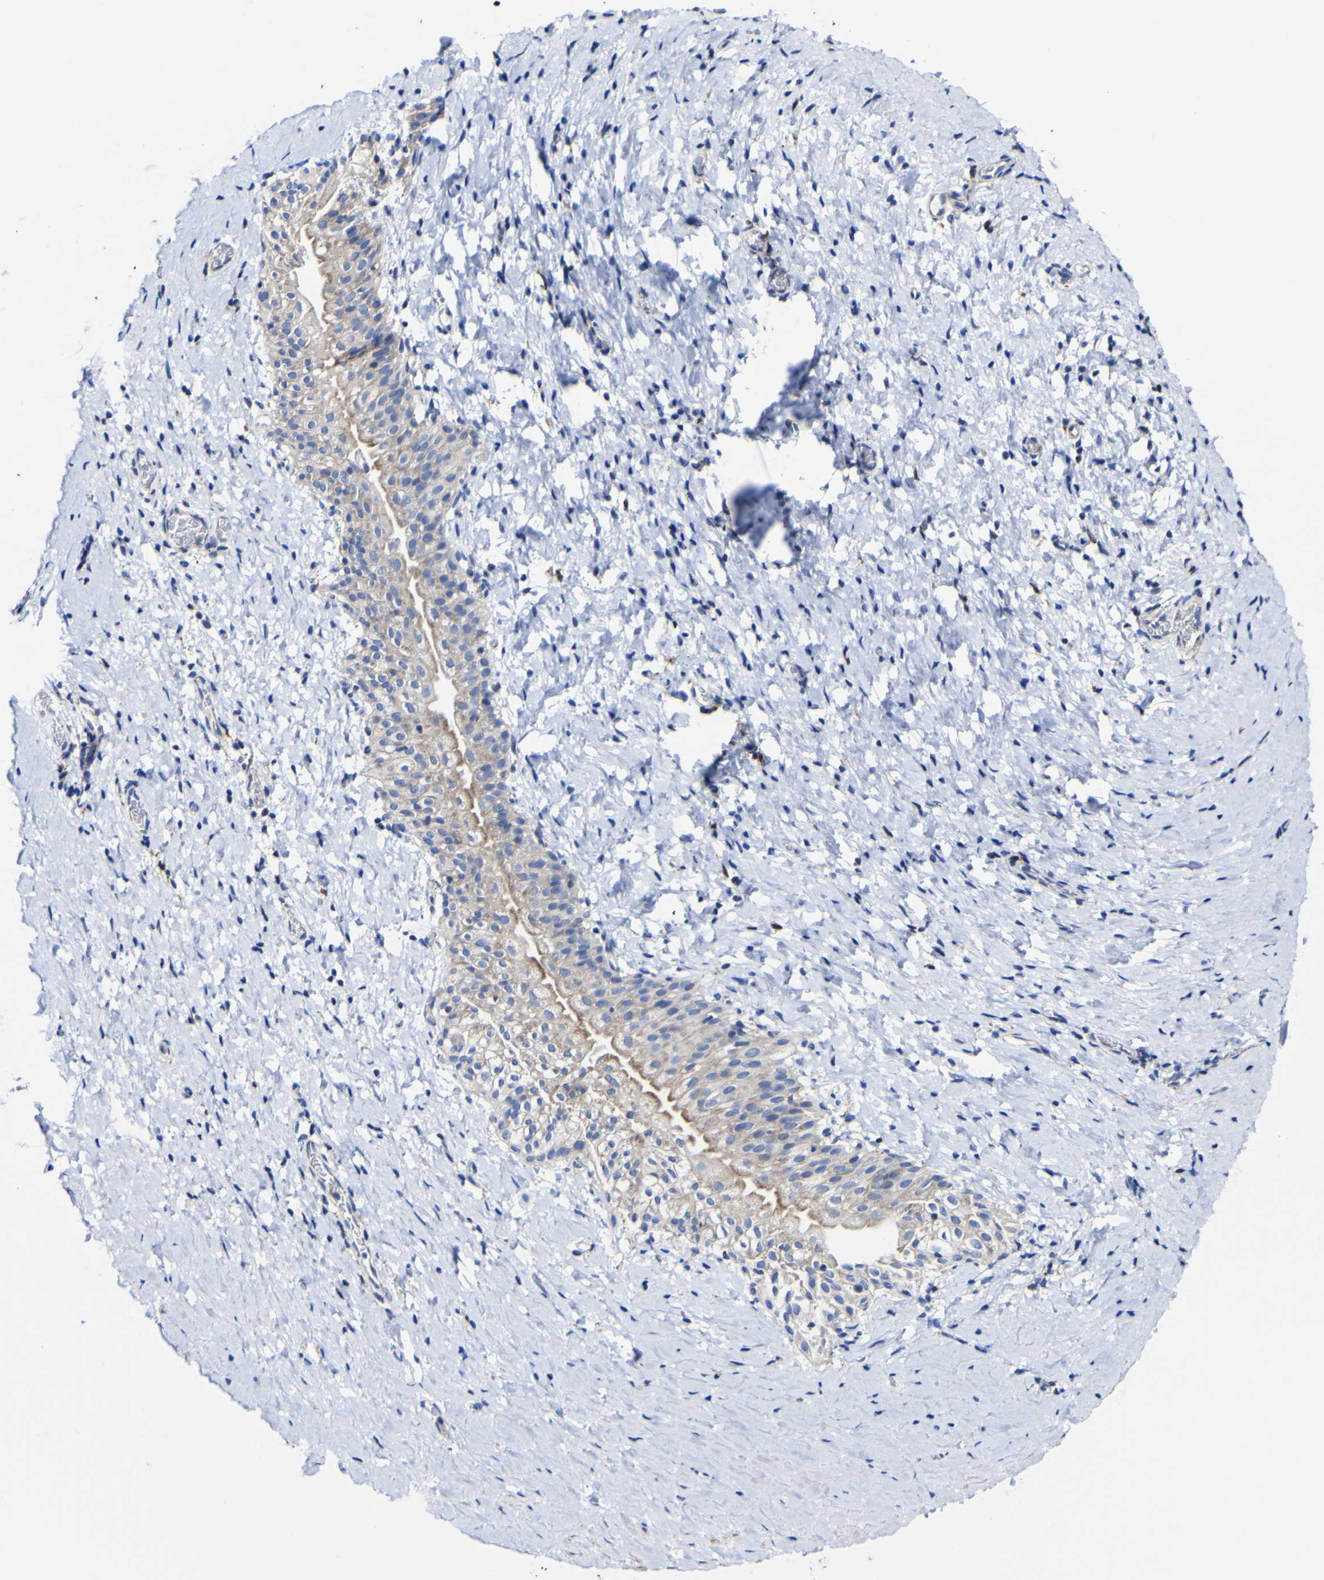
{"staining": {"intensity": "weak", "quantity": "25%-75%", "location": "cytoplasmic/membranous"}, "tissue": "smooth muscle", "cell_type": "Smooth muscle cells", "image_type": "normal", "snomed": [{"axis": "morphology", "description": "Normal tissue, NOS"}, {"axis": "topography", "description": "Smooth muscle"}], "caption": "Smooth muscle cells reveal low levels of weak cytoplasmic/membranous staining in about 25%-75% of cells in unremarkable human smooth muscle.", "gene": "CCDC90B", "patient": {"sex": "male", "age": 16}}